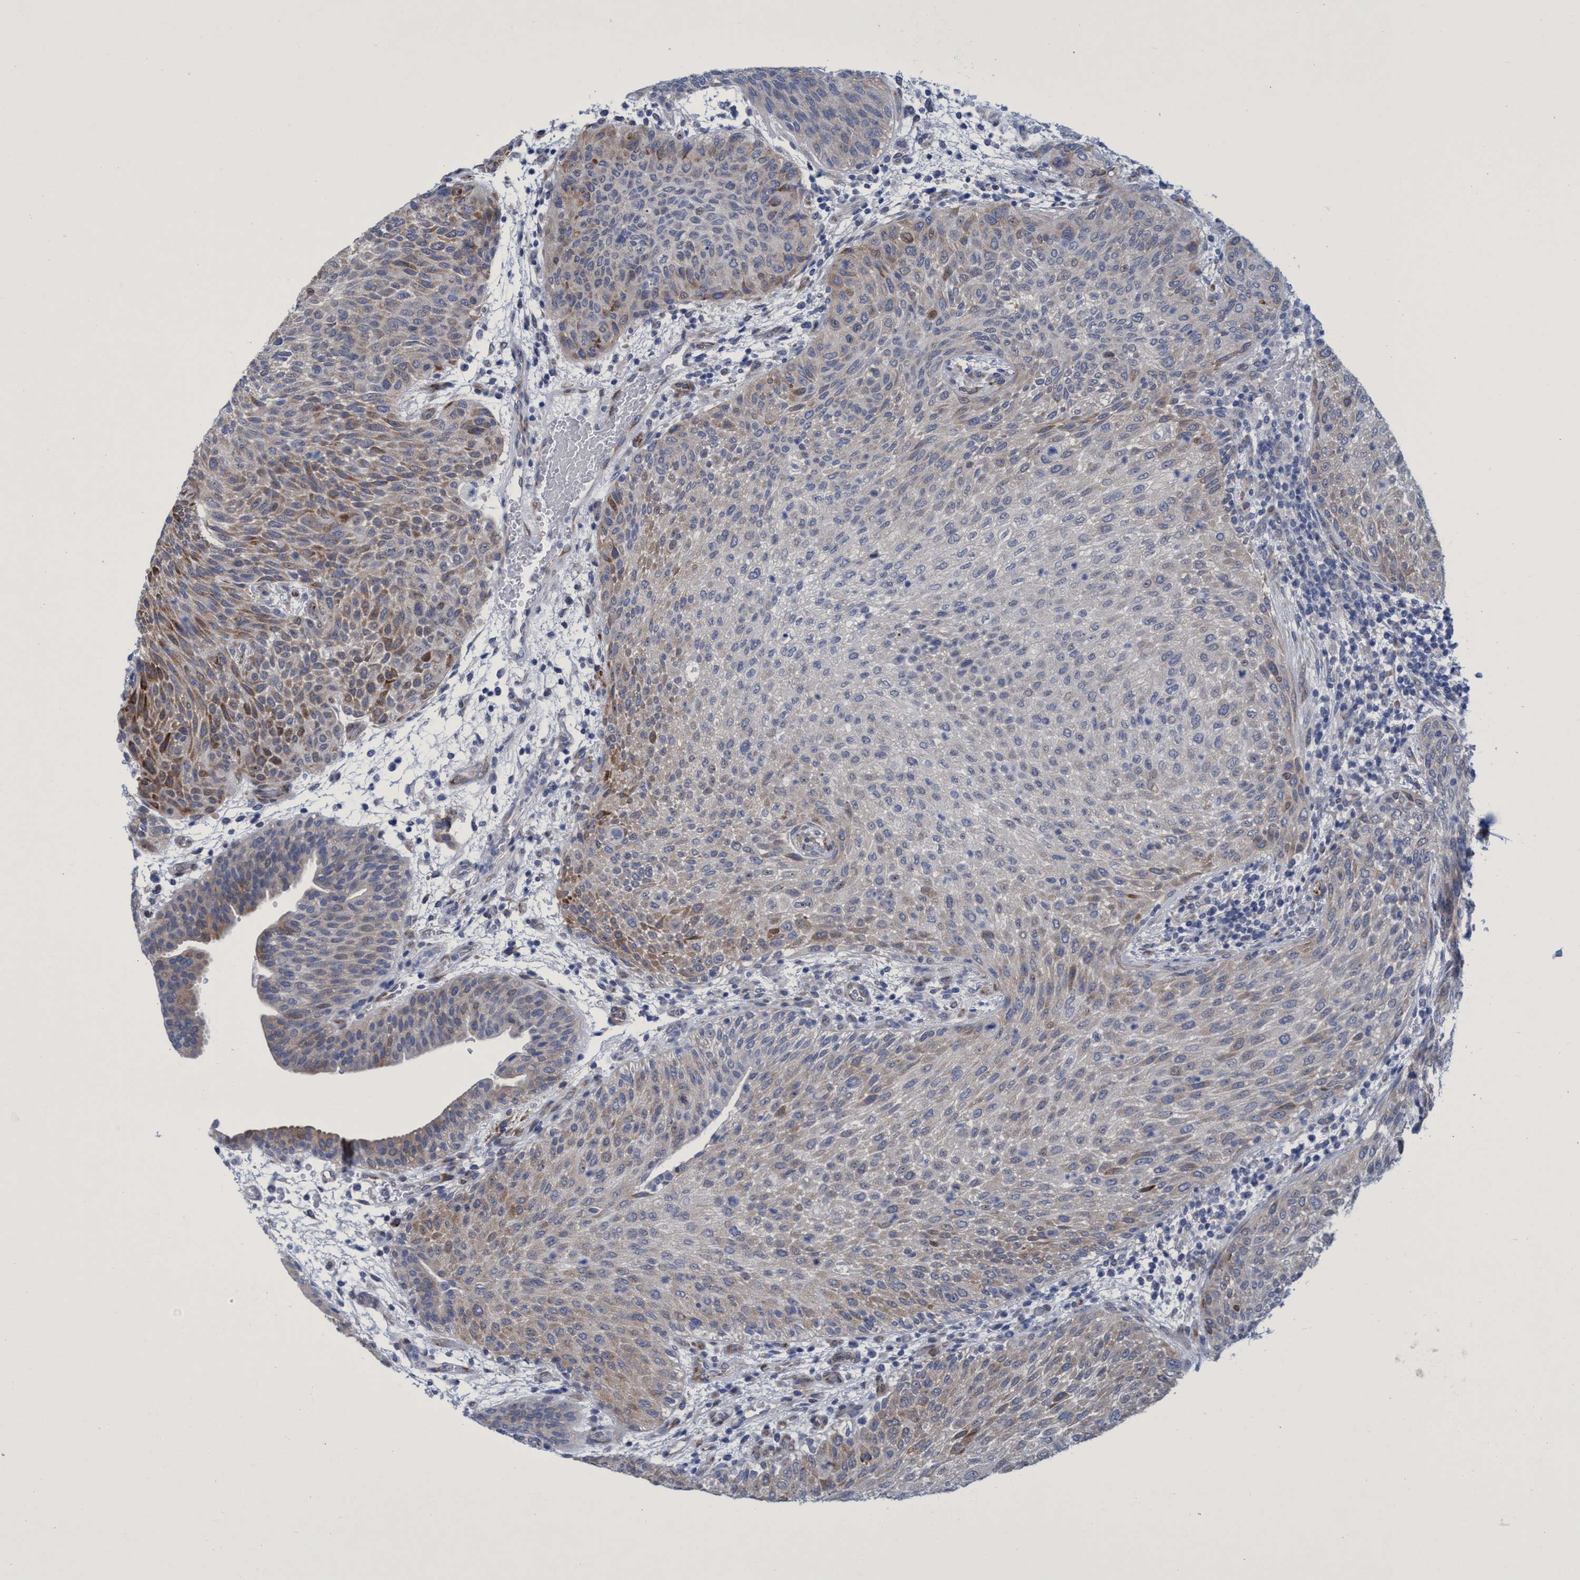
{"staining": {"intensity": "moderate", "quantity": "<25%", "location": "cytoplasmic/membranous"}, "tissue": "urothelial cancer", "cell_type": "Tumor cells", "image_type": "cancer", "snomed": [{"axis": "morphology", "description": "Urothelial carcinoma, Low grade"}, {"axis": "morphology", "description": "Urothelial carcinoma, High grade"}, {"axis": "topography", "description": "Urinary bladder"}], "caption": "Tumor cells exhibit low levels of moderate cytoplasmic/membranous positivity in about <25% of cells in urothelial cancer. The protein is shown in brown color, while the nuclei are stained blue.", "gene": "R3HCC1", "patient": {"sex": "male", "age": 35}}